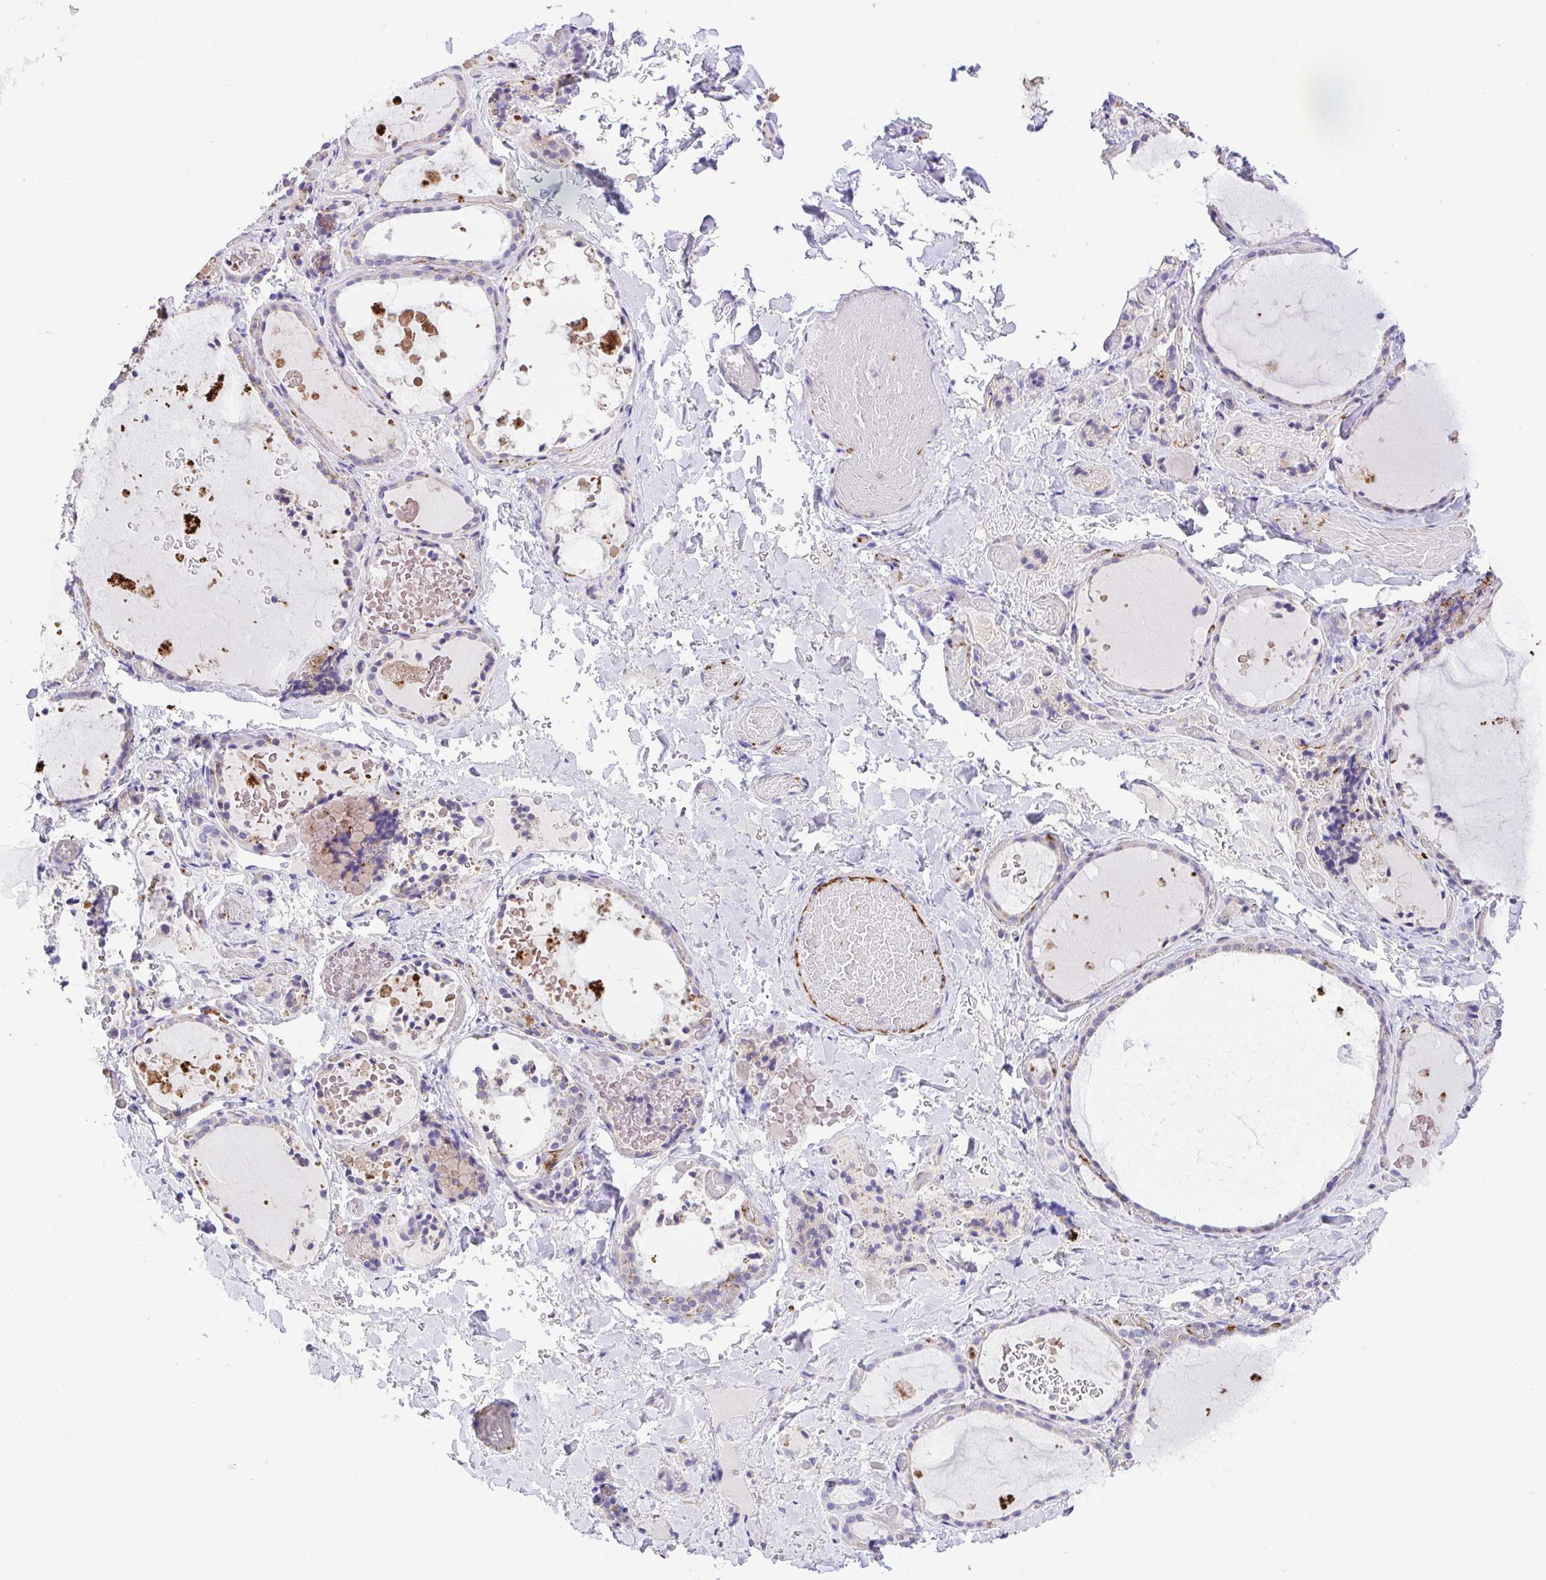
{"staining": {"intensity": "negative", "quantity": "none", "location": "none"}, "tissue": "thyroid gland", "cell_type": "Glandular cells", "image_type": "normal", "snomed": [{"axis": "morphology", "description": "Normal tissue, NOS"}, {"axis": "topography", "description": "Thyroid gland"}], "caption": "Image shows no significant protein positivity in glandular cells of normal thyroid gland.", "gene": "PRR14L", "patient": {"sex": "female", "age": 56}}